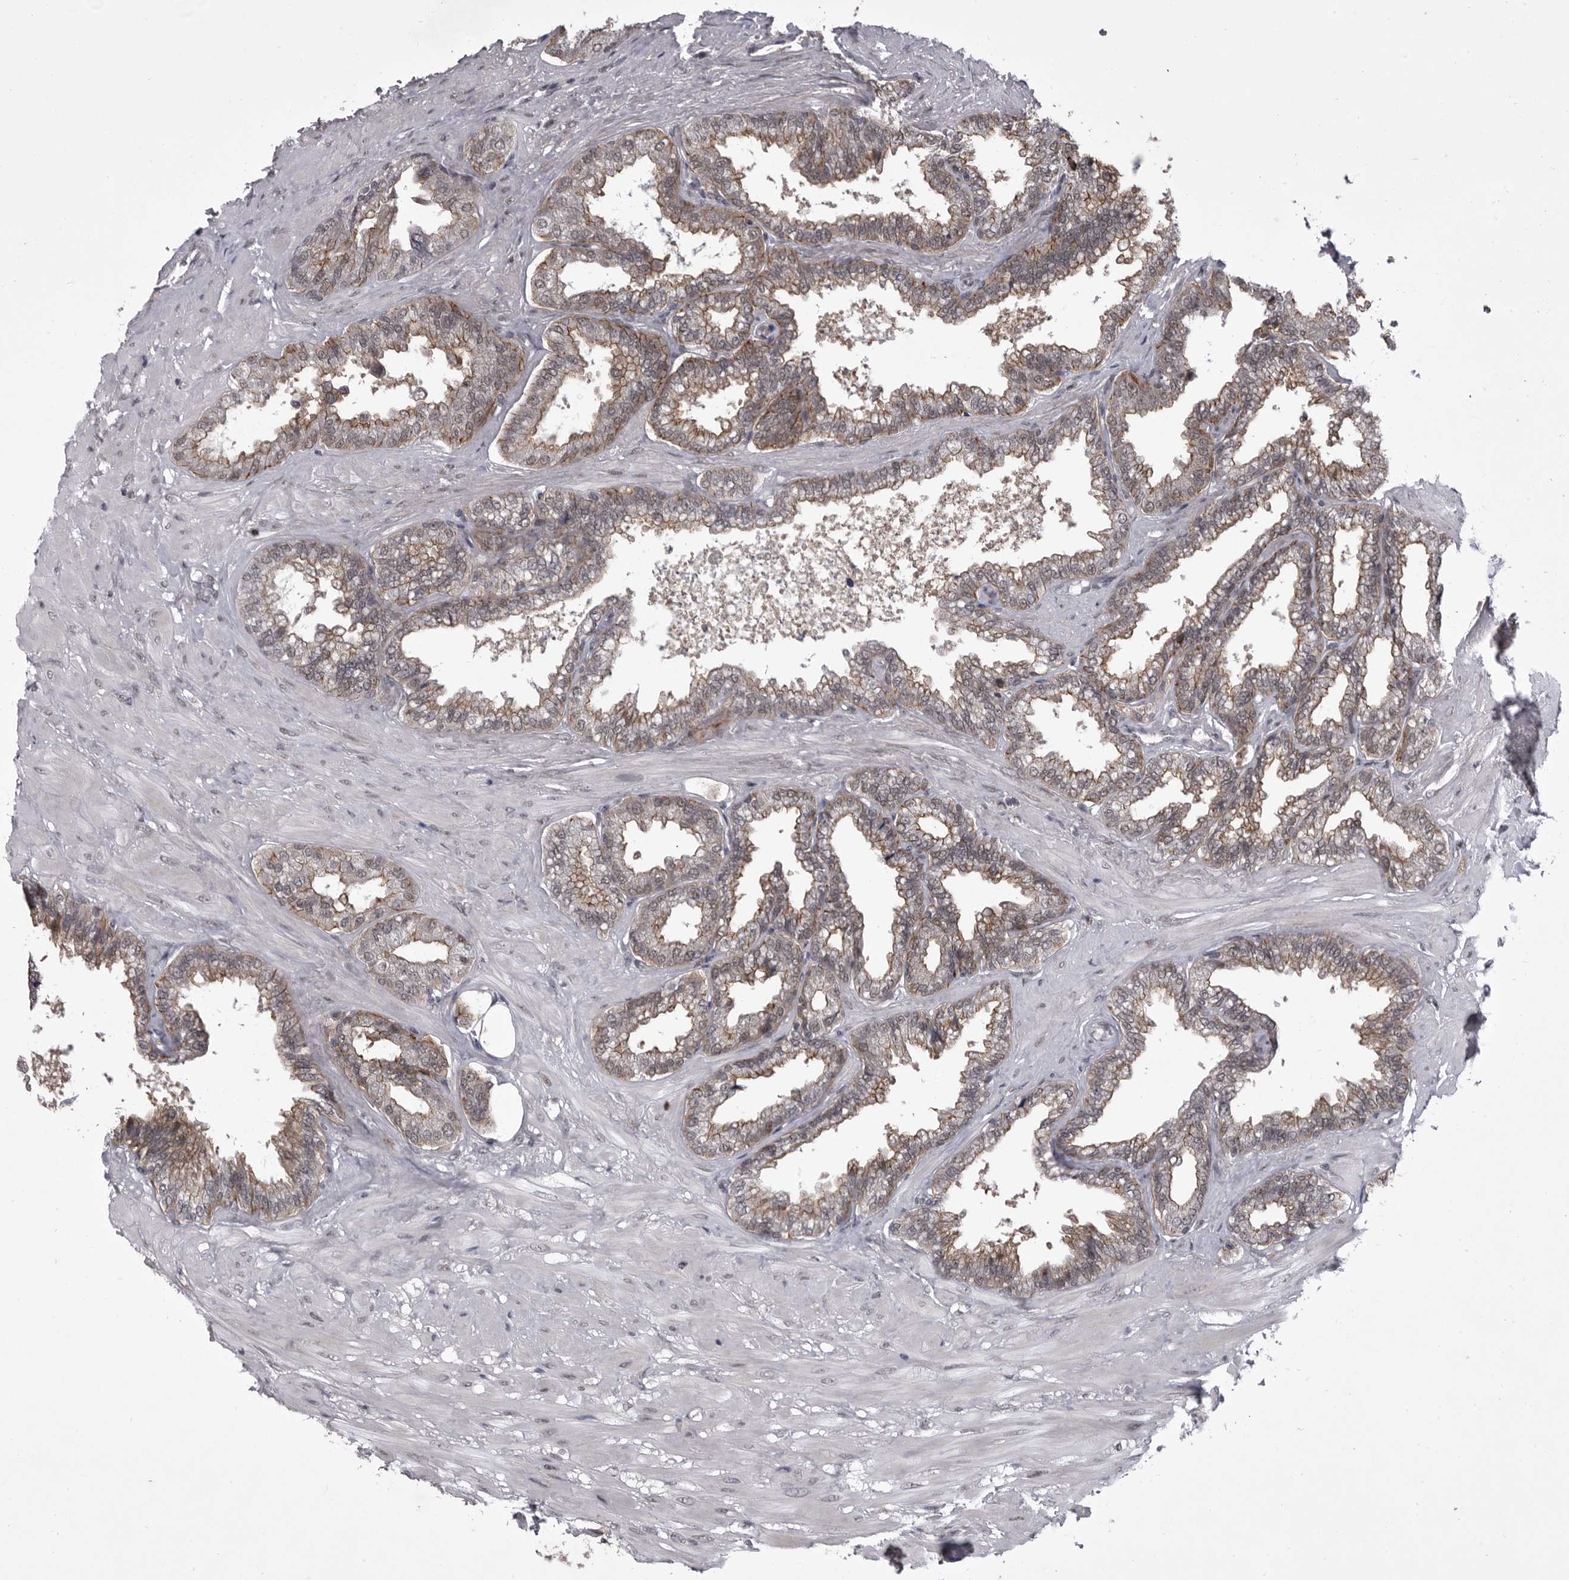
{"staining": {"intensity": "weak", "quantity": "25%-75%", "location": "cytoplasmic/membranous,nuclear"}, "tissue": "seminal vesicle", "cell_type": "Glandular cells", "image_type": "normal", "snomed": [{"axis": "morphology", "description": "Normal tissue, NOS"}, {"axis": "topography", "description": "Seminal veicle"}], "caption": "Immunohistochemical staining of unremarkable human seminal vesicle reveals 25%-75% levels of weak cytoplasmic/membranous,nuclear protein positivity in approximately 25%-75% of glandular cells.", "gene": "PRPF3", "patient": {"sex": "male", "age": 46}}